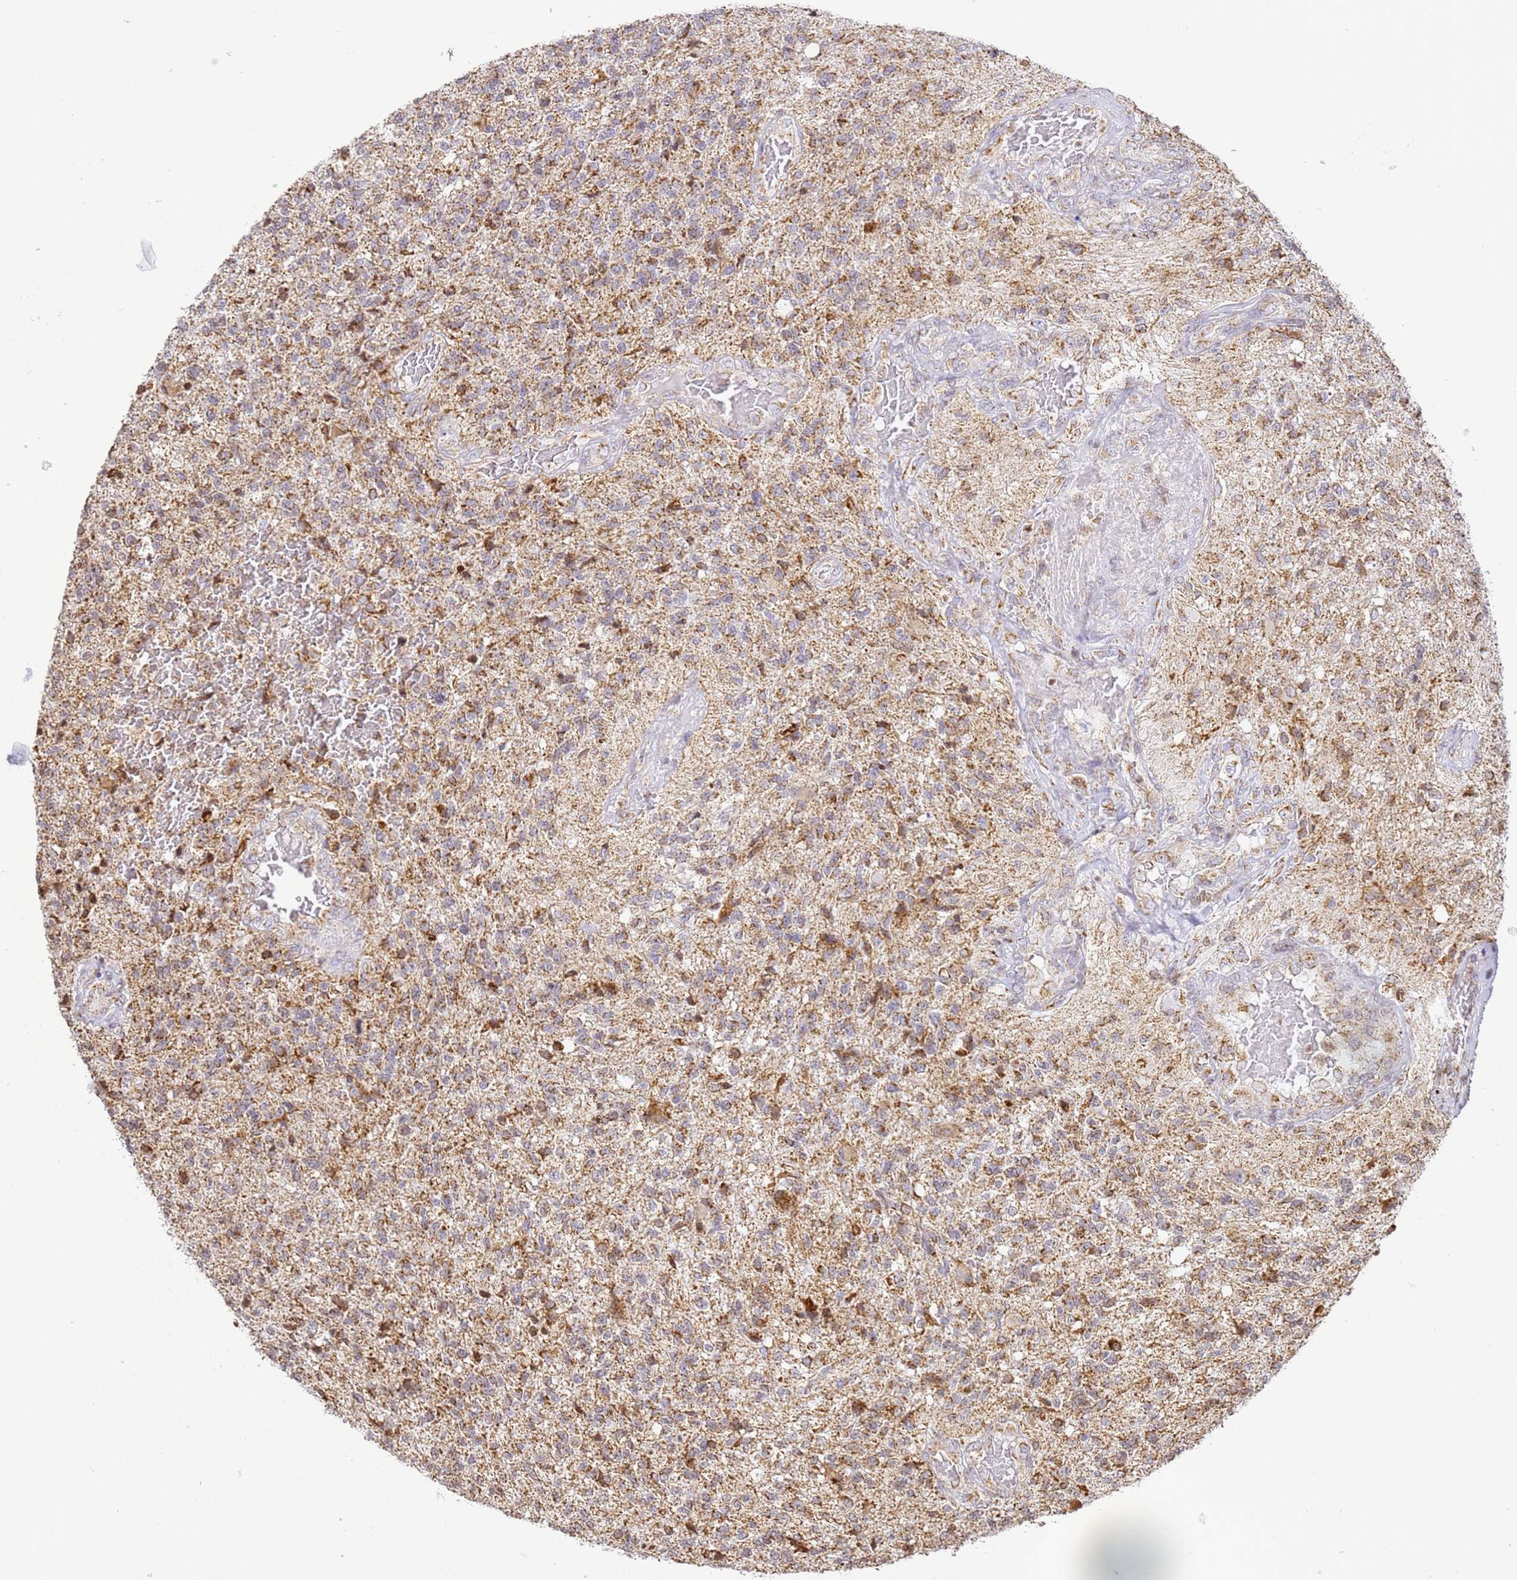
{"staining": {"intensity": "moderate", "quantity": "<25%", "location": "cytoplasmic/membranous"}, "tissue": "glioma", "cell_type": "Tumor cells", "image_type": "cancer", "snomed": [{"axis": "morphology", "description": "Glioma, malignant, High grade"}, {"axis": "topography", "description": "Brain"}], "caption": "This histopathology image exhibits immunohistochemistry (IHC) staining of human malignant high-grade glioma, with low moderate cytoplasmic/membranous expression in about <25% of tumor cells.", "gene": "HSPE1", "patient": {"sex": "male", "age": 56}}